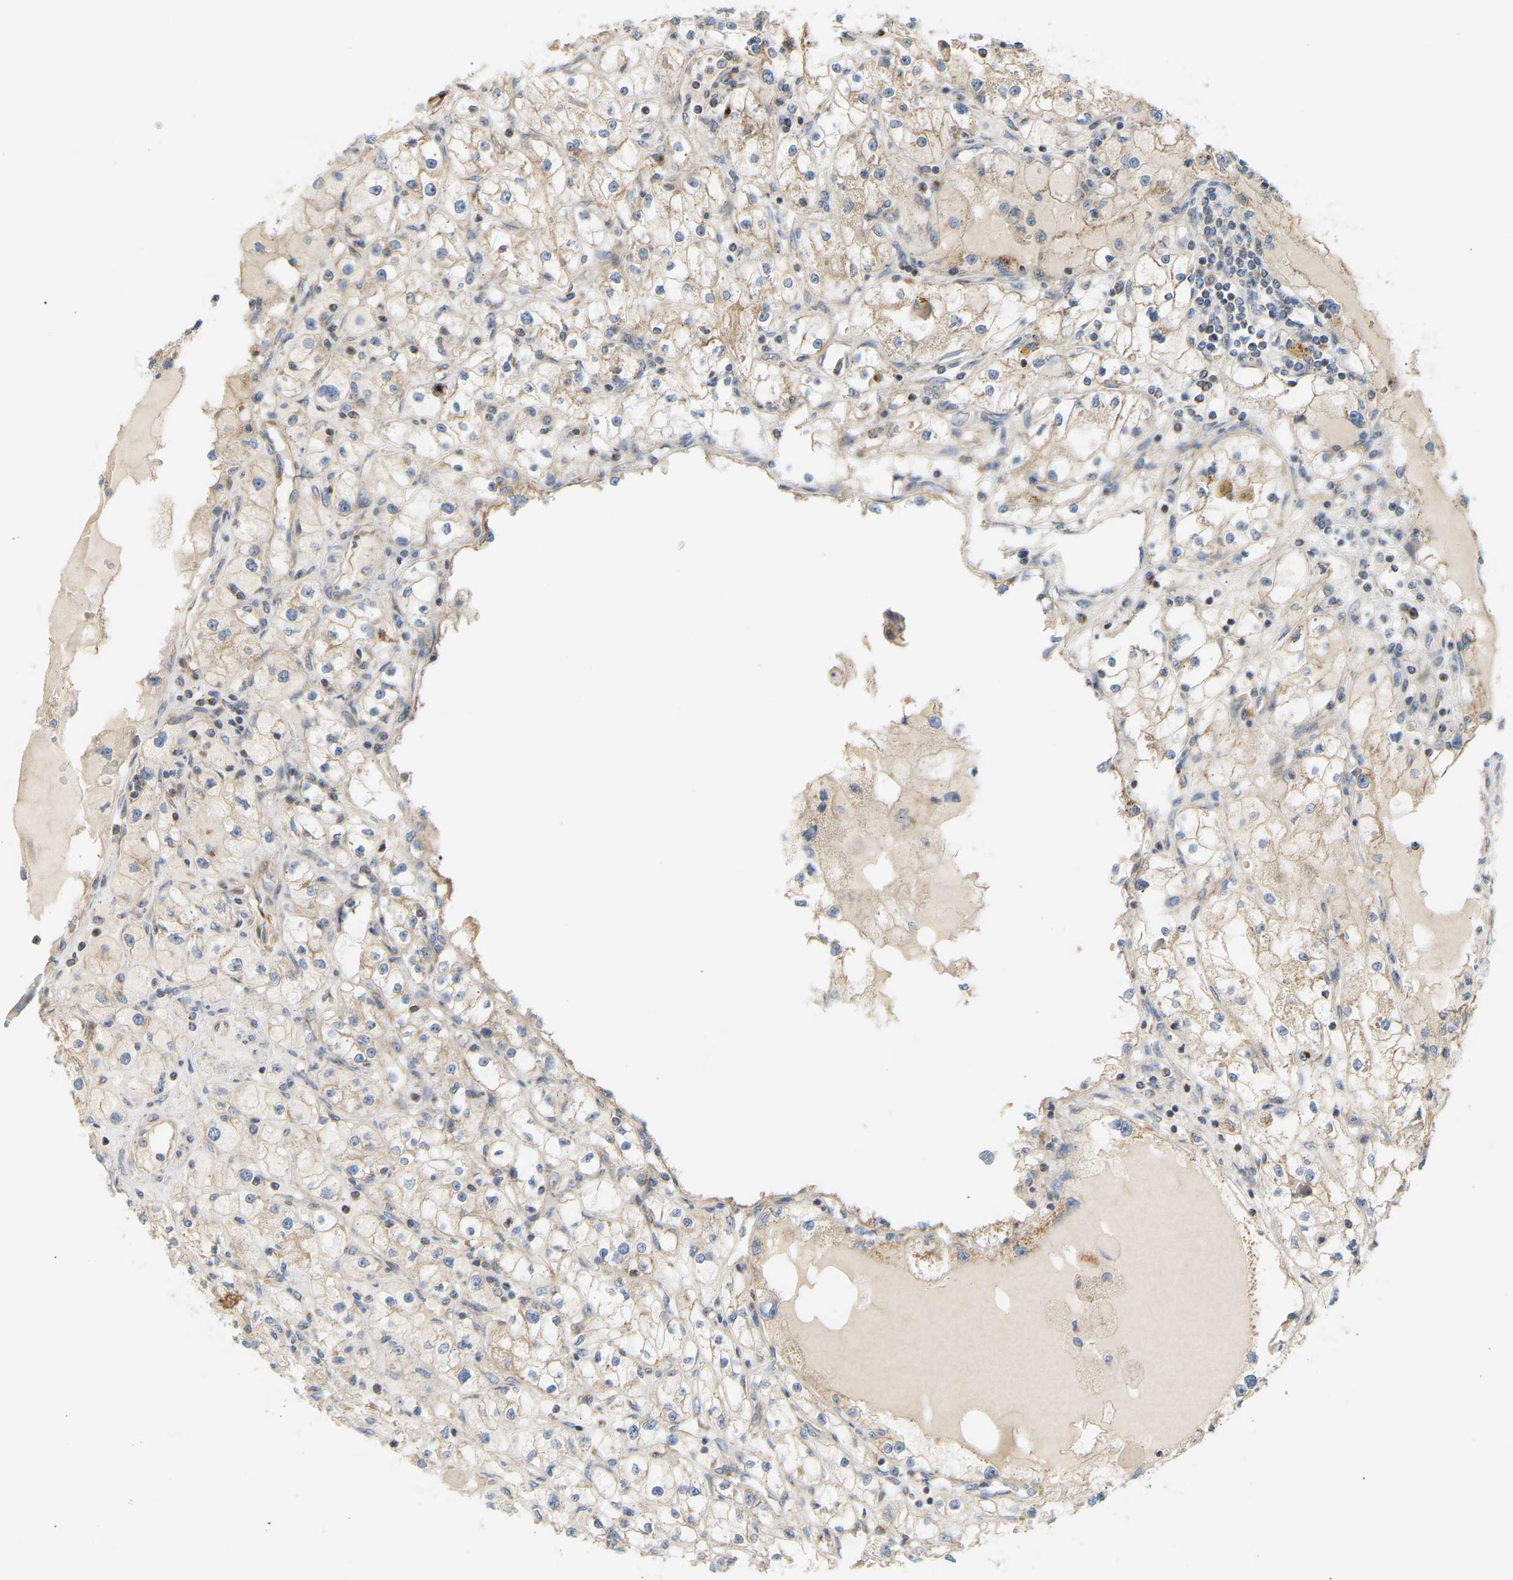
{"staining": {"intensity": "weak", "quantity": "<25%", "location": "cytoplasmic/membranous"}, "tissue": "renal cancer", "cell_type": "Tumor cells", "image_type": "cancer", "snomed": [{"axis": "morphology", "description": "Adenocarcinoma, NOS"}, {"axis": "topography", "description": "Kidney"}], "caption": "IHC photomicrograph of neoplastic tissue: human renal cancer (adenocarcinoma) stained with DAB reveals no significant protein expression in tumor cells.", "gene": "YIPF2", "patient": {"sex": "male", "age": 56}}